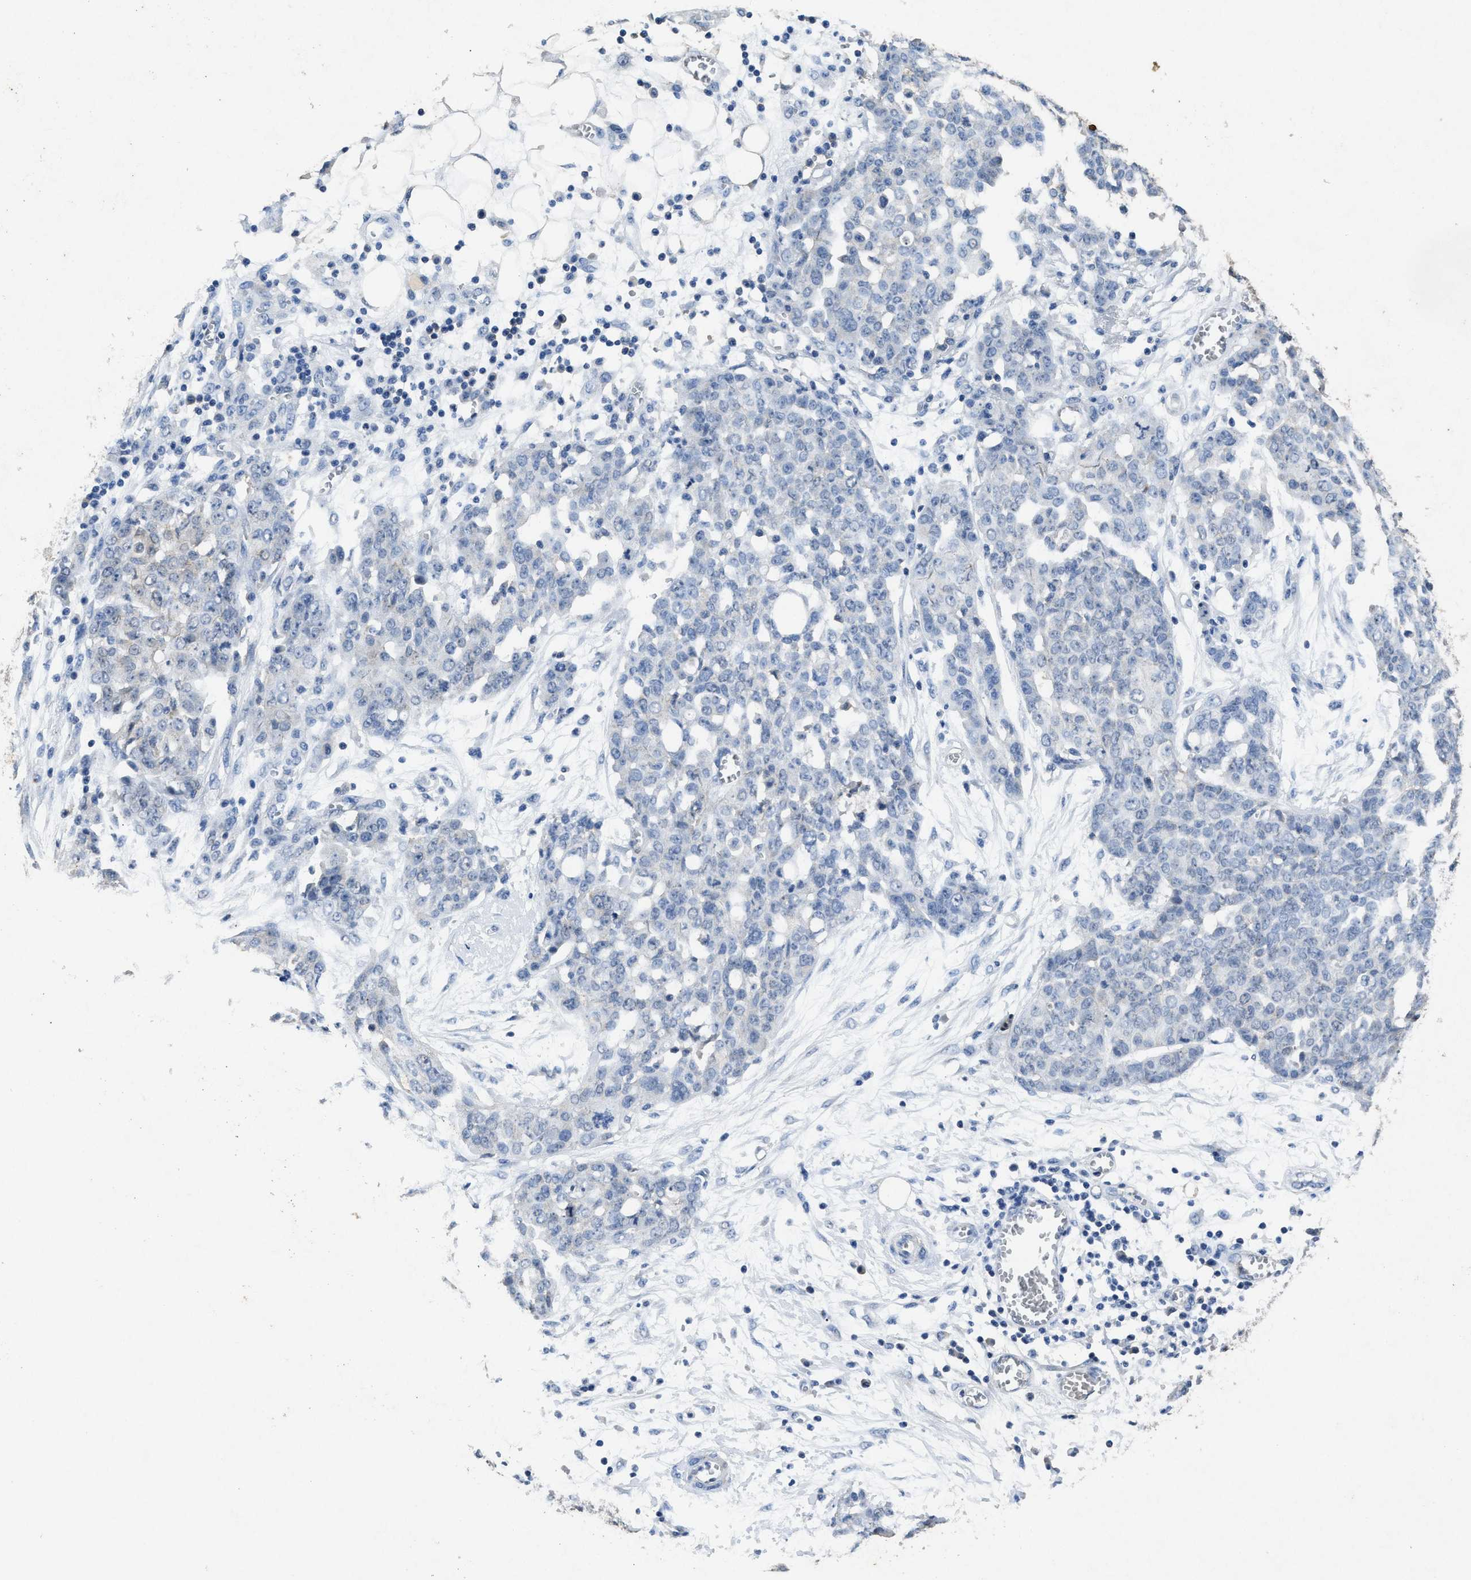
{"staining": {"intensity": "negative", "quantity": "none", "location": "none"}, "tissue": "ovarian cancer", "cell_type": "Tumor cells", "image_type": "cancer", "snomed": [{"axis": "morphology", "description": "Cystadenocarcinoma, serous, NOS"}, {"axis": "topography", "description": "Soft tissue"}, {"axis": "topography", "description": "Ovary"}], "caption": "Image shows no significant protein expression in tumor cells of ovarian serous cystadenocarcinoma.", "gene": "ACAT2", "patient": {"sex": "female", "age": 57}}